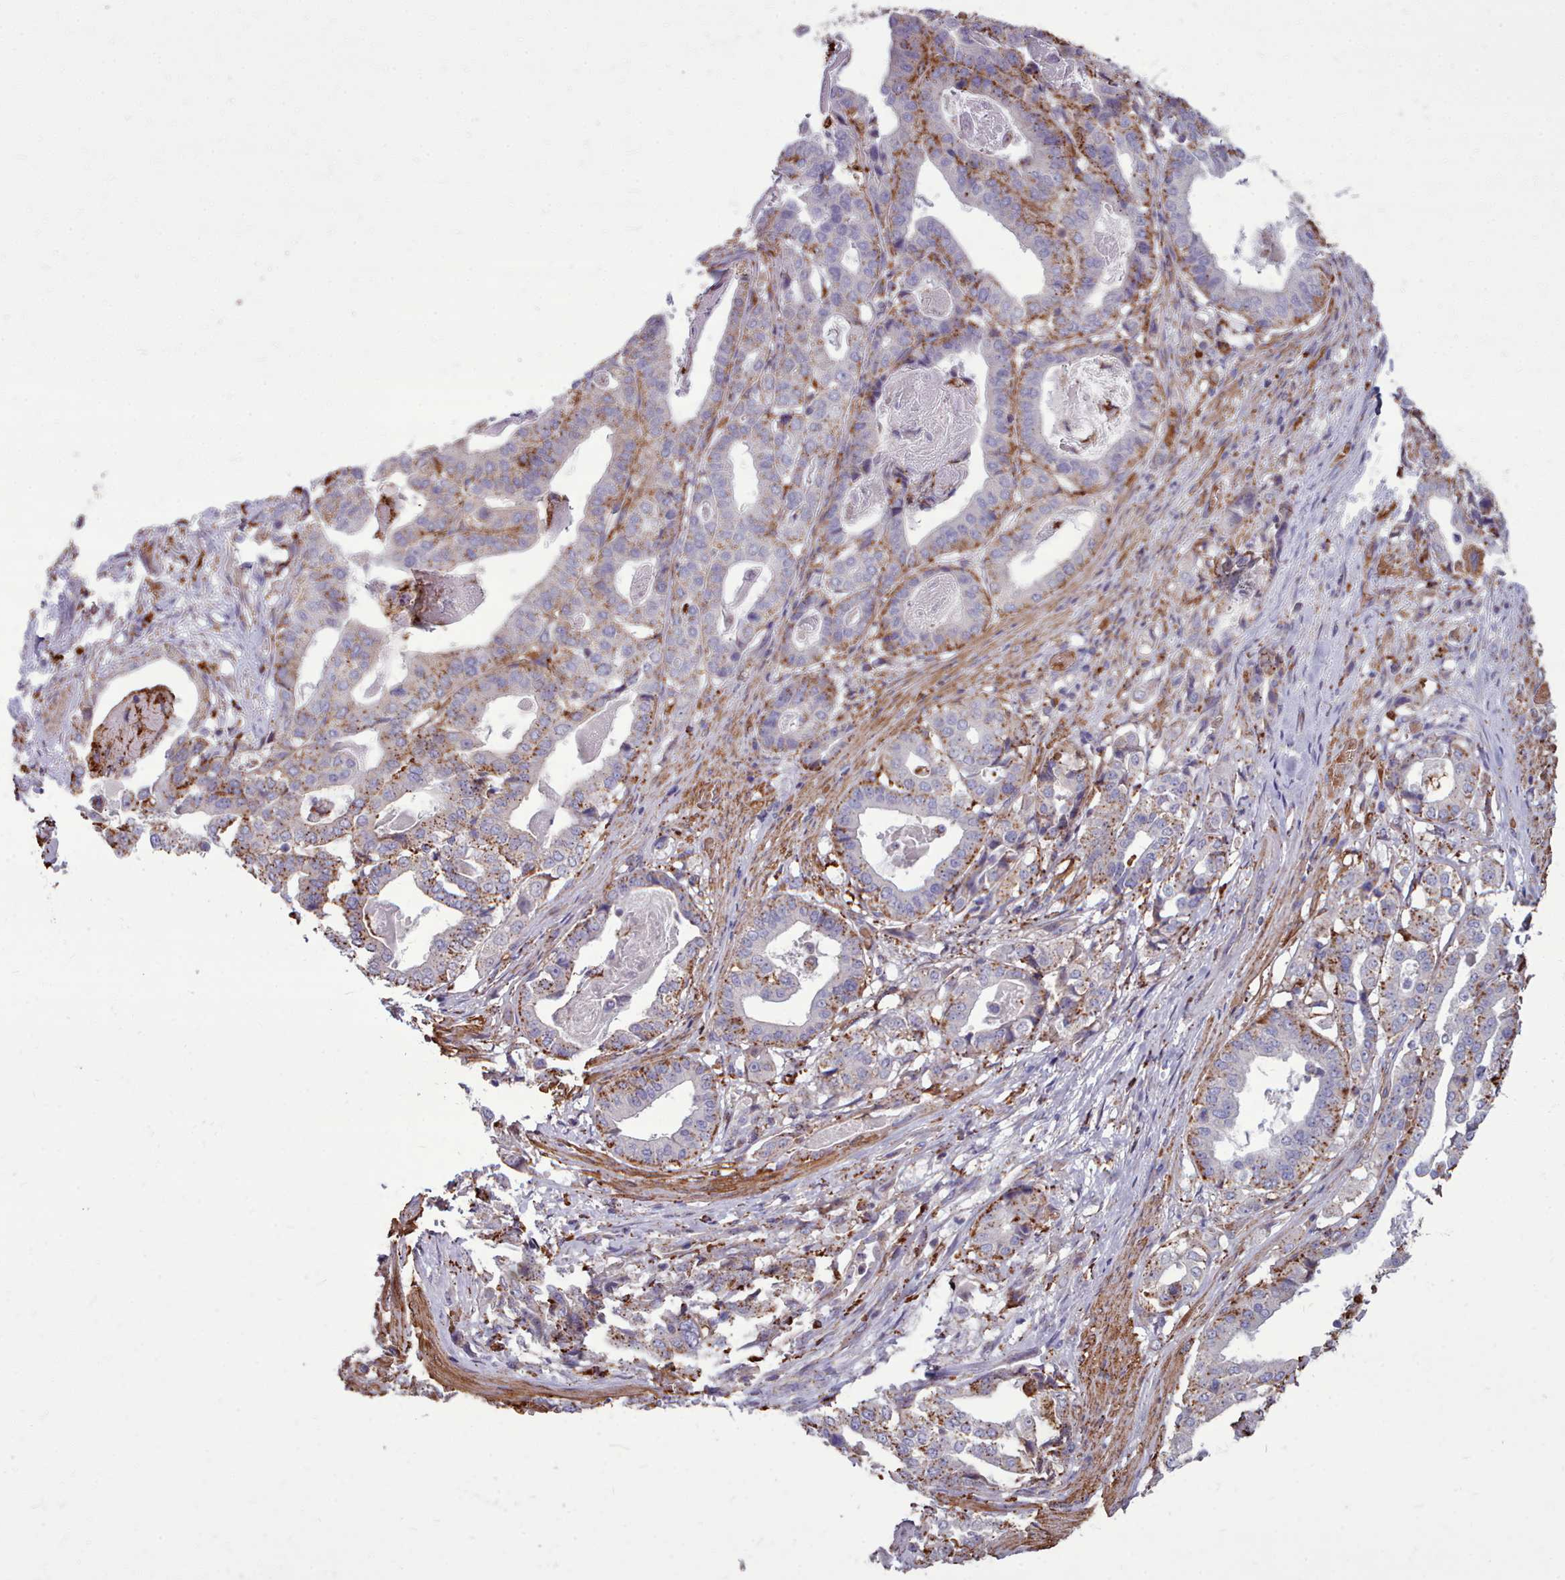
{"staining": {"intensity": "moderate", "quantity": "25%-75%", "location": "cytoplasmic/membranous"}, "tissue": "stomach cancer", "cell_type": "Tumor cells", "image_type": "cancer", "snomed": [{"axis": "morphology", "description": "Adenocarcinoma, NOS"}, {"axis": "topography", "description": "Stomach"}], "caption": "Protein expression analysis of stomach cancer (adenocarcinoma) reveals moderate cytoplasmic/membranous staining in about 25%-75% of tumor cells.", "gene": "PACSIN3", "patient": {"sex": "male", "age": 48}}